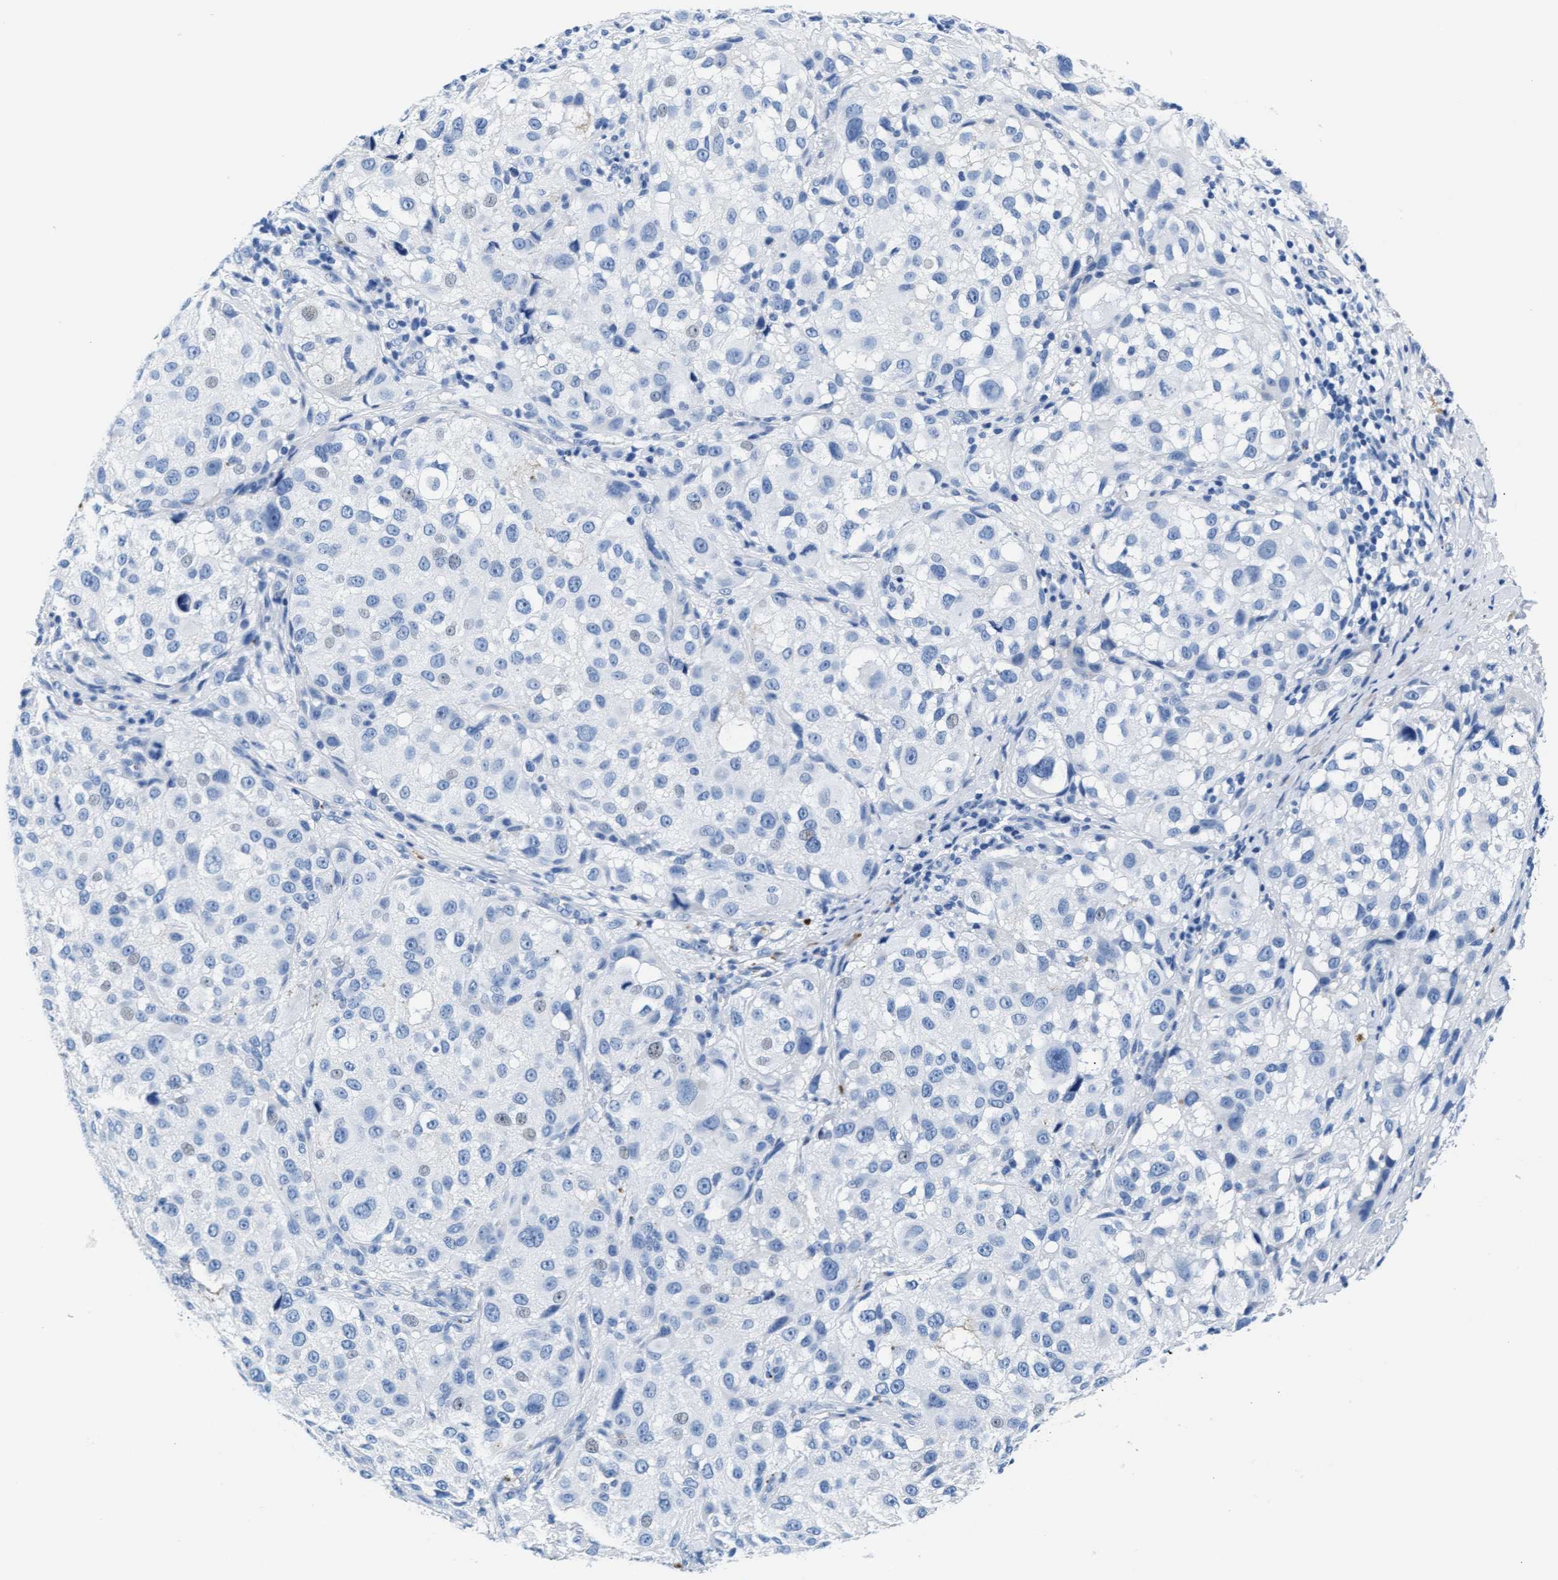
{"staining": {"intensity": "negative", "quantity": "none", "location": "none"}, "tissue": "melanoma", "cell_type": "Tumor cells", "image_type": "cancer", "snomed": [{"axis": "morphology", "description": "Necrosis, NOS"}, {"axis": "morphology", "description": "Malignant melanoma, NOS"}, {"axis": "topography", "description": "Skin"}], "caption": "Malignant melanoma stained for a protein using immunohistochemistry shows no positivity tumor cells.", "gene": "MMP8", "patient": {"sex": "female", "age": 87}}